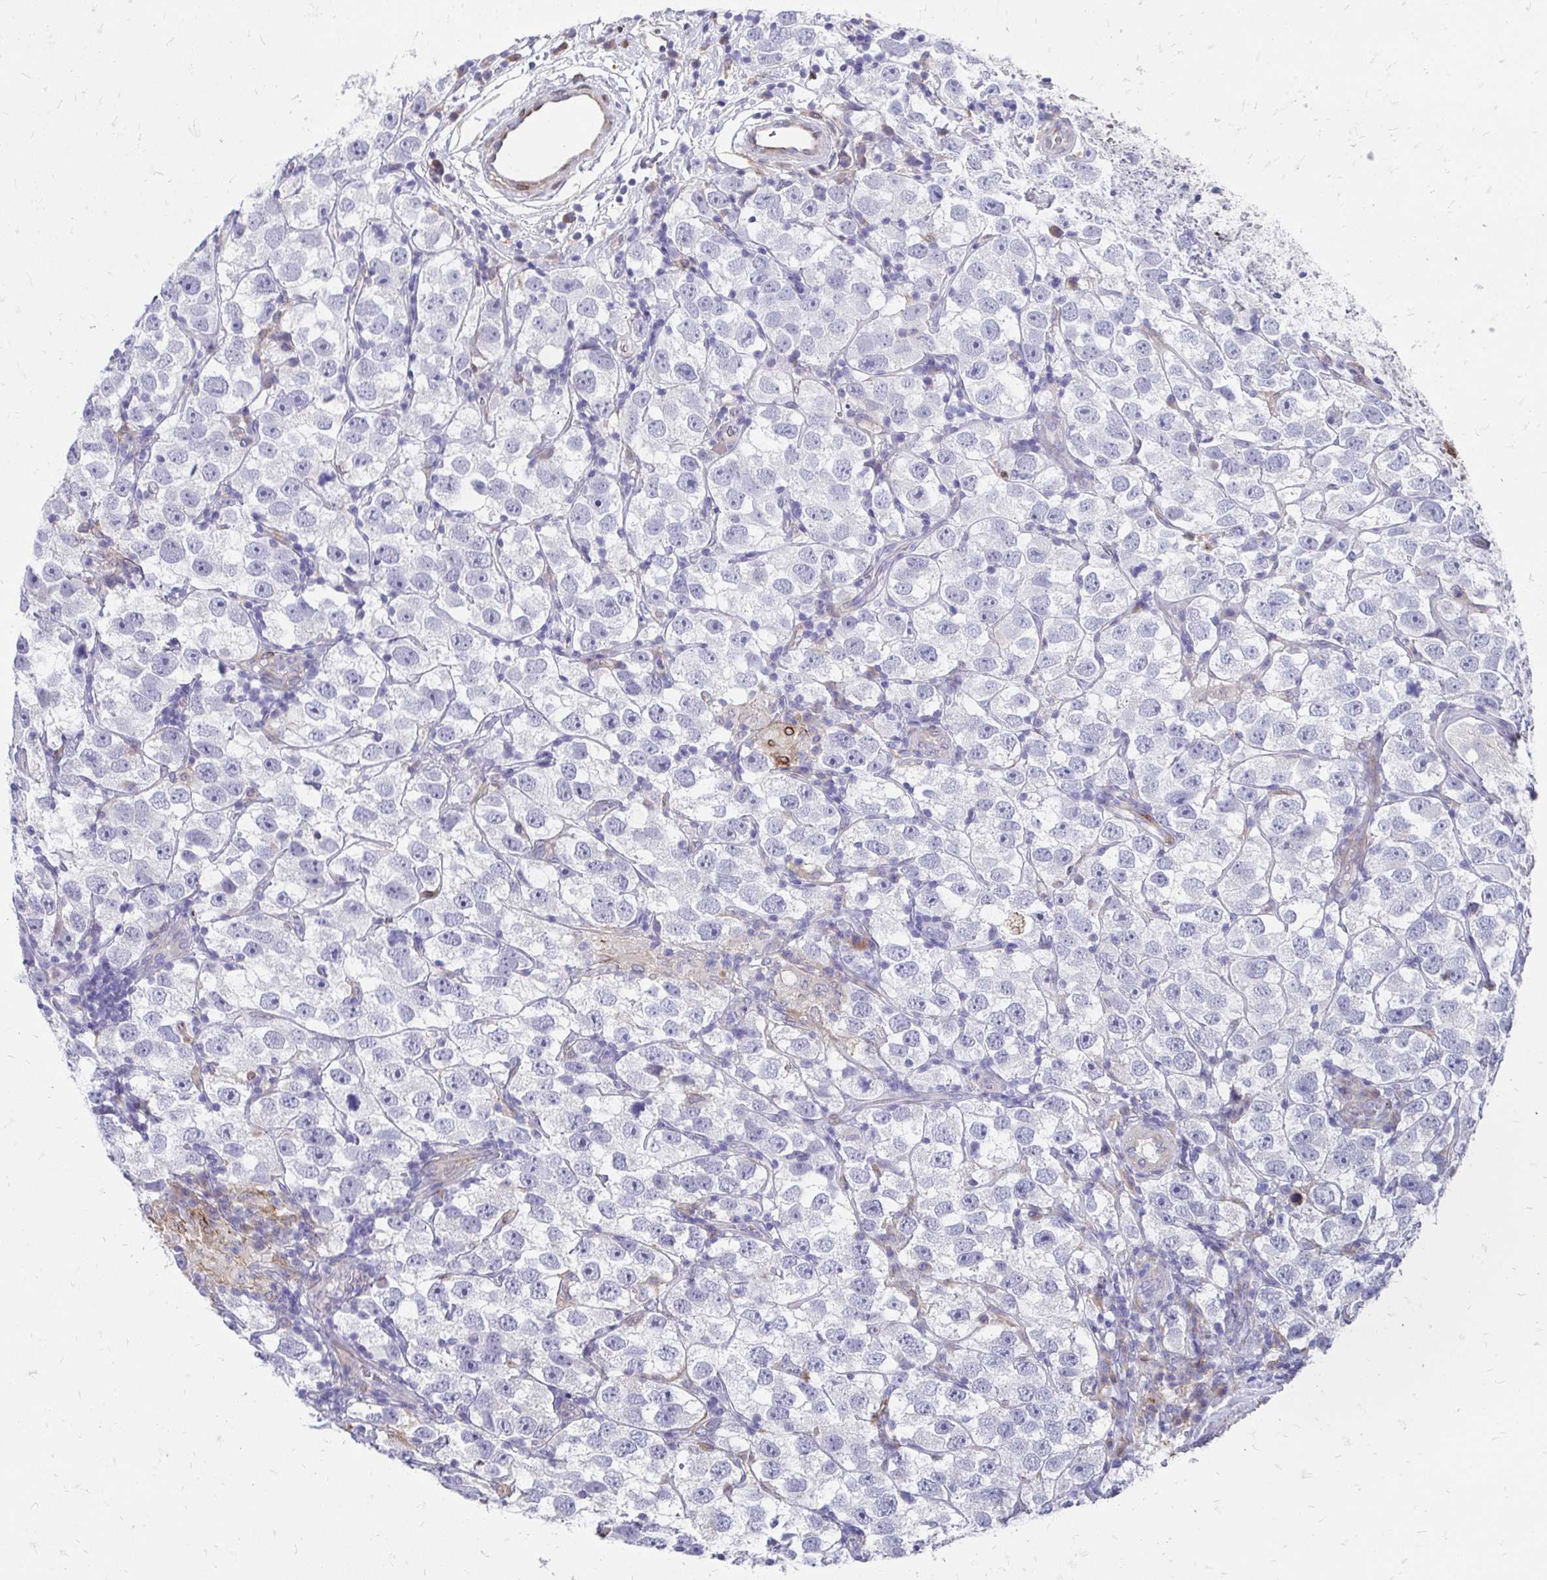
{"staining": {"intensity": "negative", "quantity": "none", "location": "none"}, "tissue": "testis cancer", "cell_type": "Tumor cells", "image_type": "cancer", "snomed": [{"axis": "morphology", "description": "Seminoma, NOS"}, {"axis": "topography", "description": "Testis"}], "caption": "The micrograph shows no significant expression in tumor cells of testis seminoma.", "gene": "CDKL1", "patient": {"sex": "male", "age": 26}}